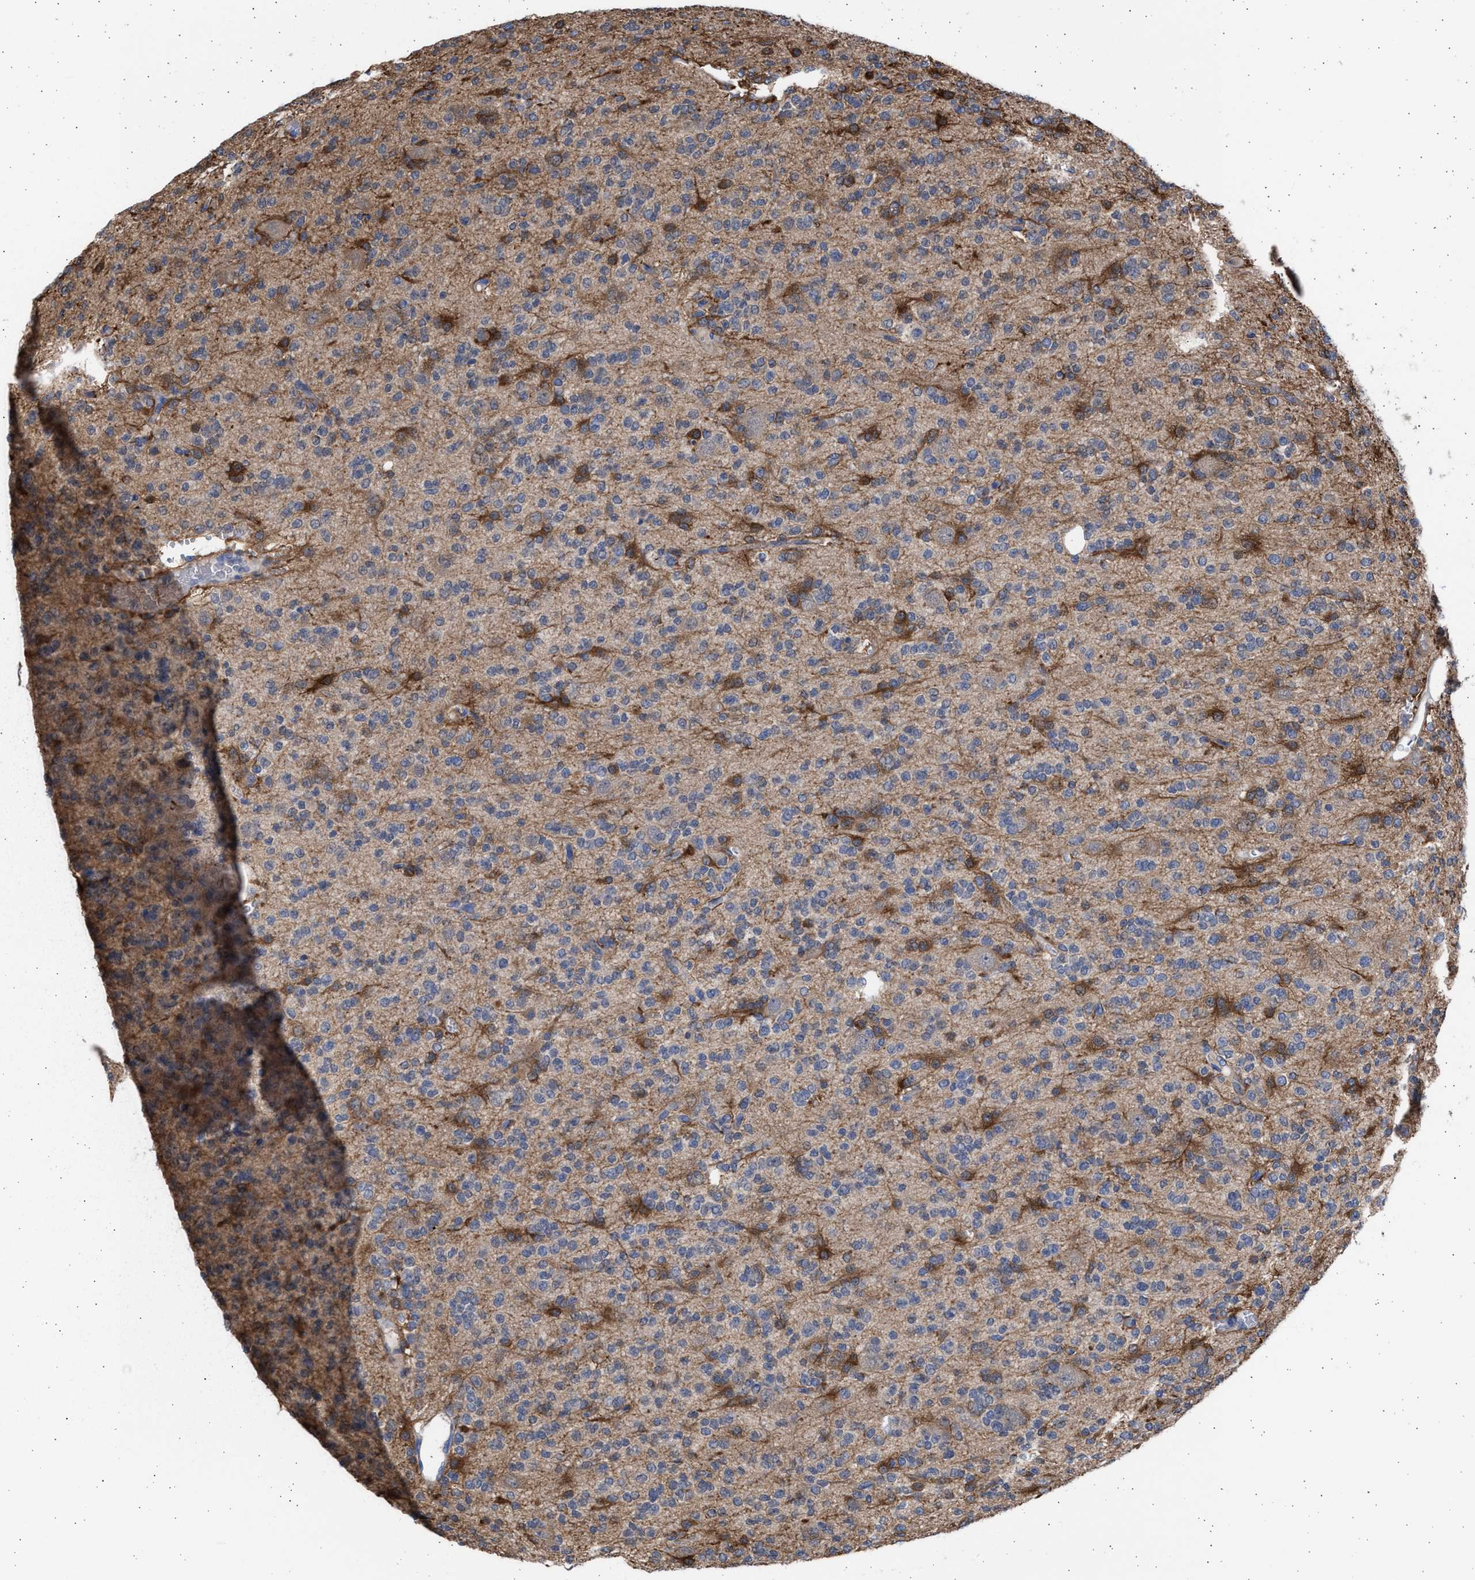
{"staining": {"intensity": "negative", "quantity": "none", "location": "none"}, "tissue": "glioma", "cell_type": "Tumor cells", "image_type": "cancer", "snomed": [{"axis": "morphology", "description": "Glioma, malignant, Low grade"}, {"axis": "topography", "description": "Brain"}], "caption": "Tumor cells show no significant staining in malignant glioma (low-grade).", "gene": "ALDOC", "patient": {"sex": "male", "age": 38}}